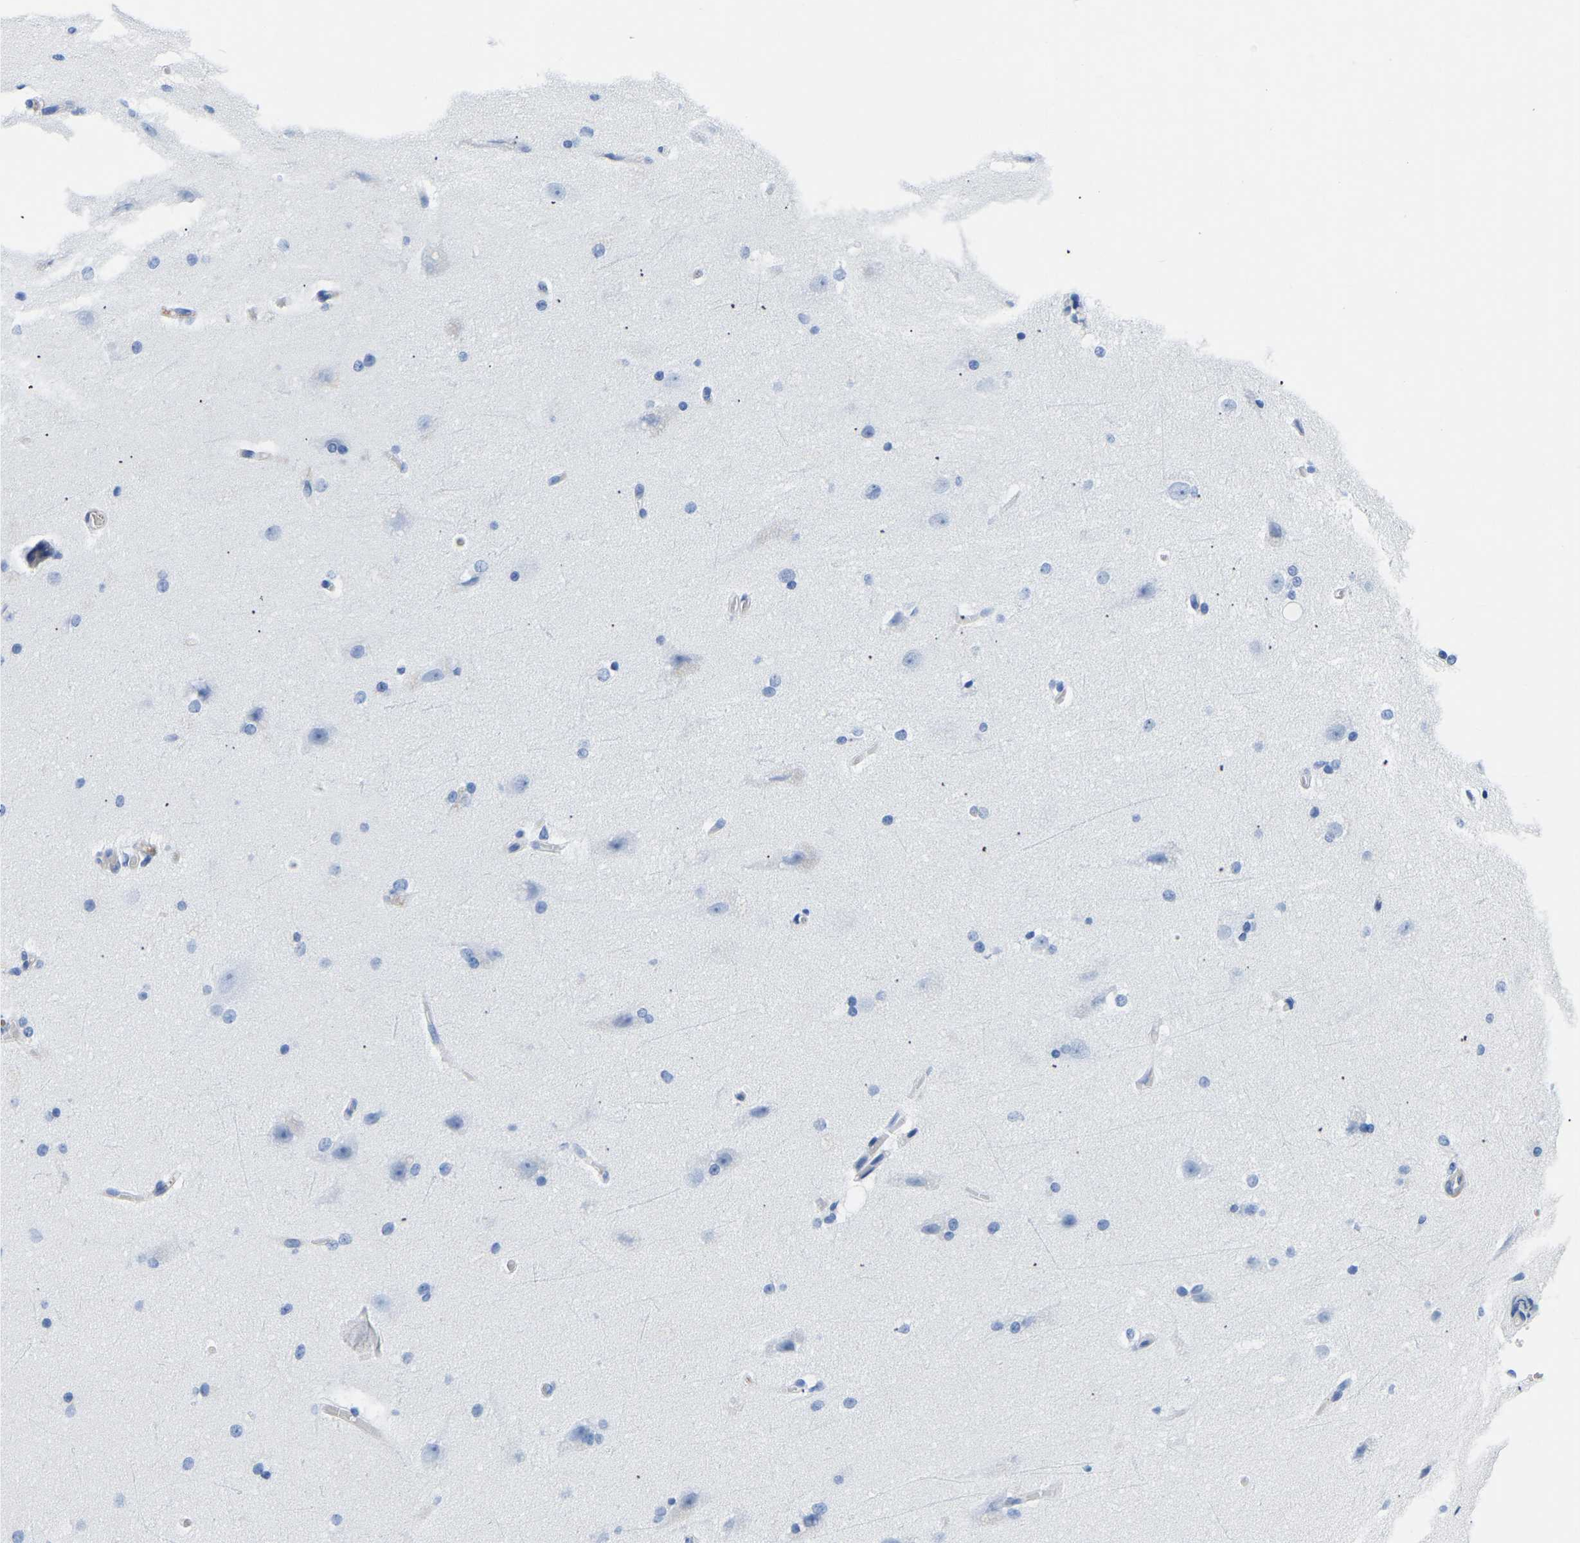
{"staining": {"intensity": "negative", "quantity": "none", "location": "none"}, "tissue": "cerebral cortex", "cell_type": "Endothelial cells", "image_type": "normal", "snomed": [{"axis": "morphology", "description": "Normal tissue, NOS"}, {"axis": "topography", "description": "Cerebral cortex"}, {"axis": "topography", "description": "Hippocampus"}], "caption": "IHC of normal cerebral cortex reveals no positivity in endothelial cells.", "gene": "UPK3A", "patient": {"sex": "female", "age": 19}}